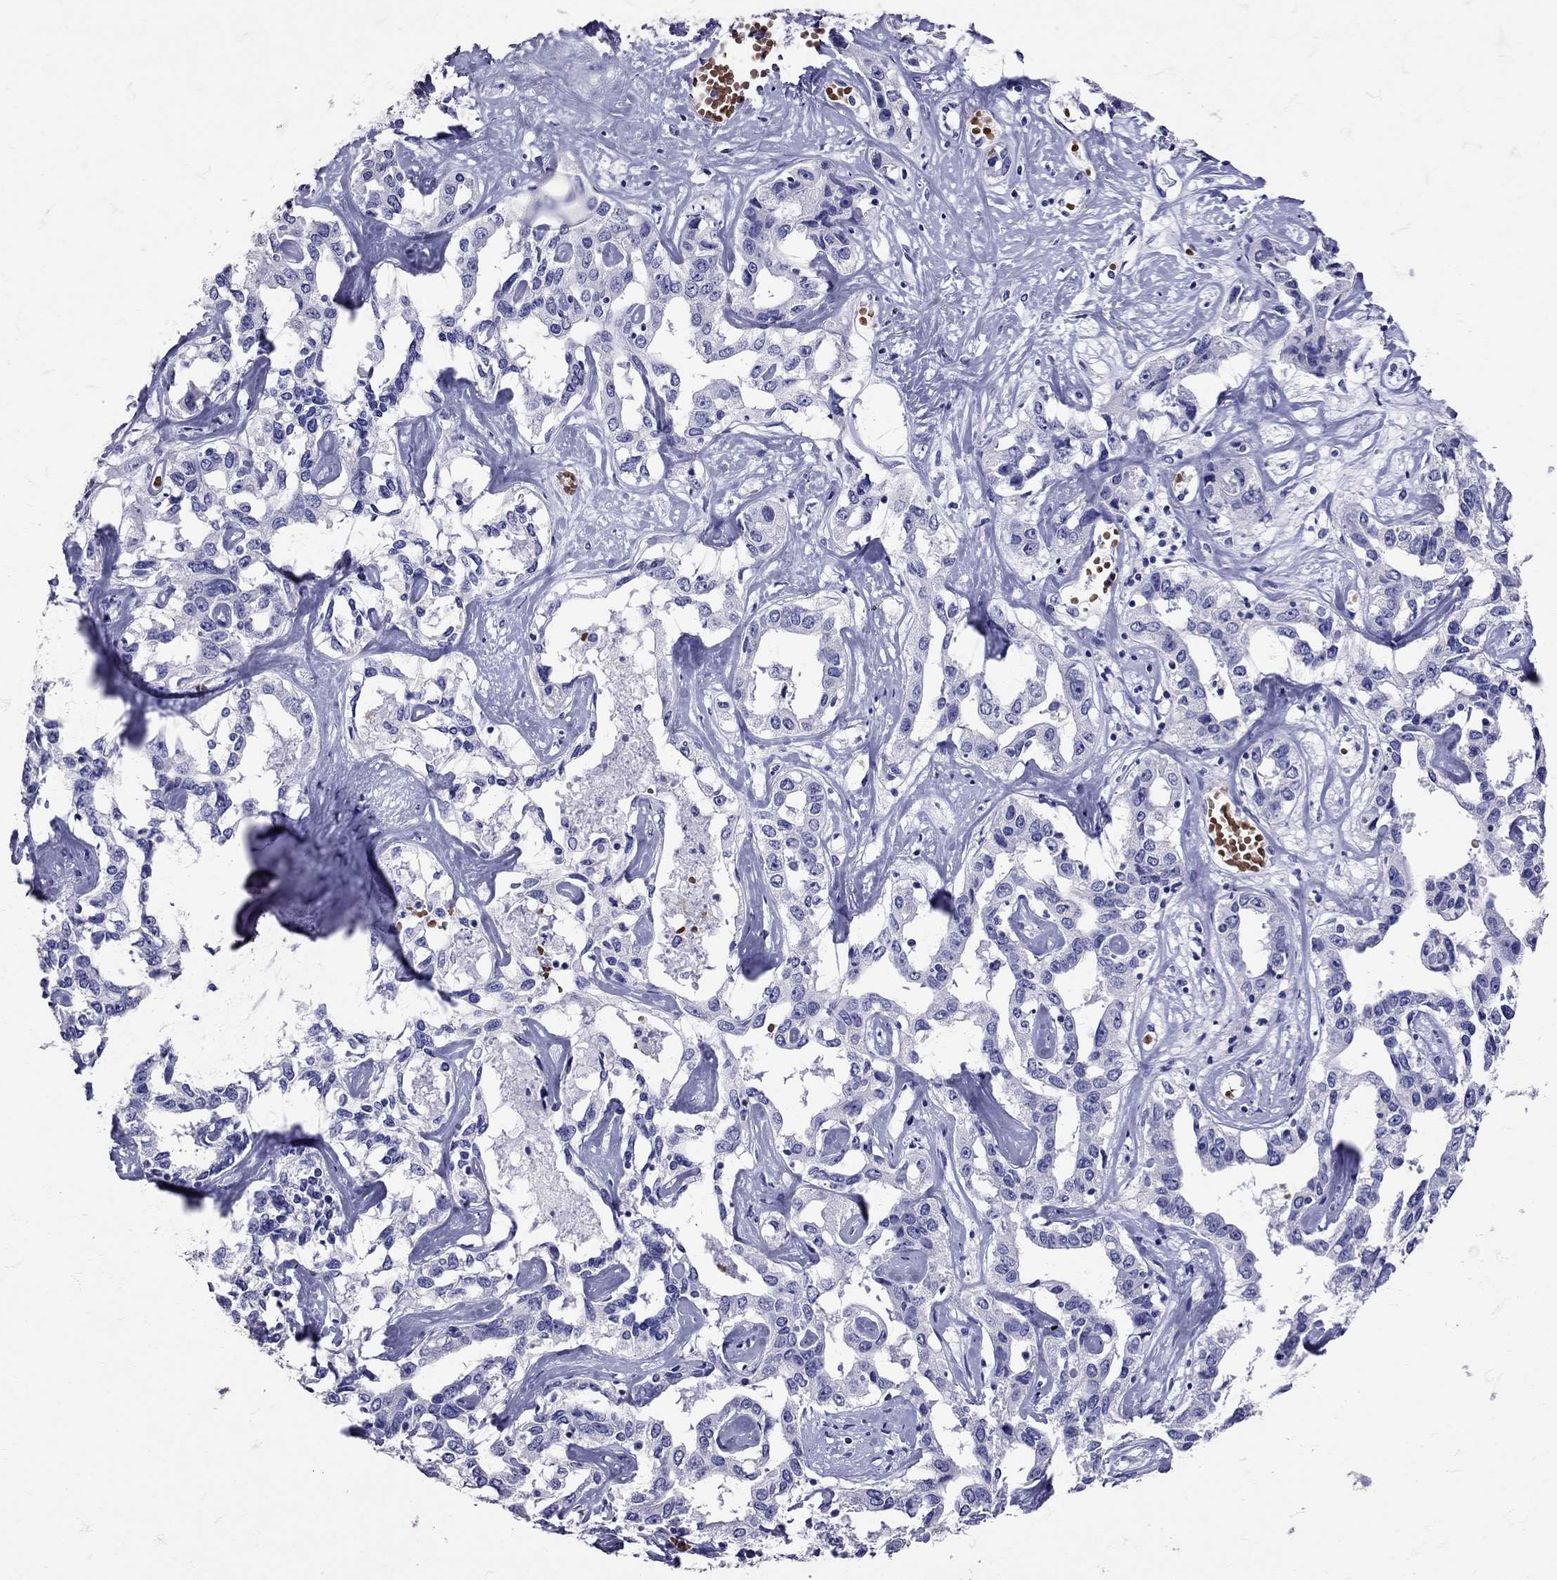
{"staining": {"intensity": "negative", "quantity": "none", "location": "none"}, "tissue": "liver cancer", "cell_type": "Tumor cells", "image_type": "cancer", "snomed": [{"axis": "morphology", "description": "Cholangiocarcinoma"}, {"axis": "topography", "description": "Liver"}], "caption": "Immunohistochemistry of human liver cancer shows no staining in tumor cells.", "gene": "TBR1", "patient": {"sex": "male", "age": 59}}